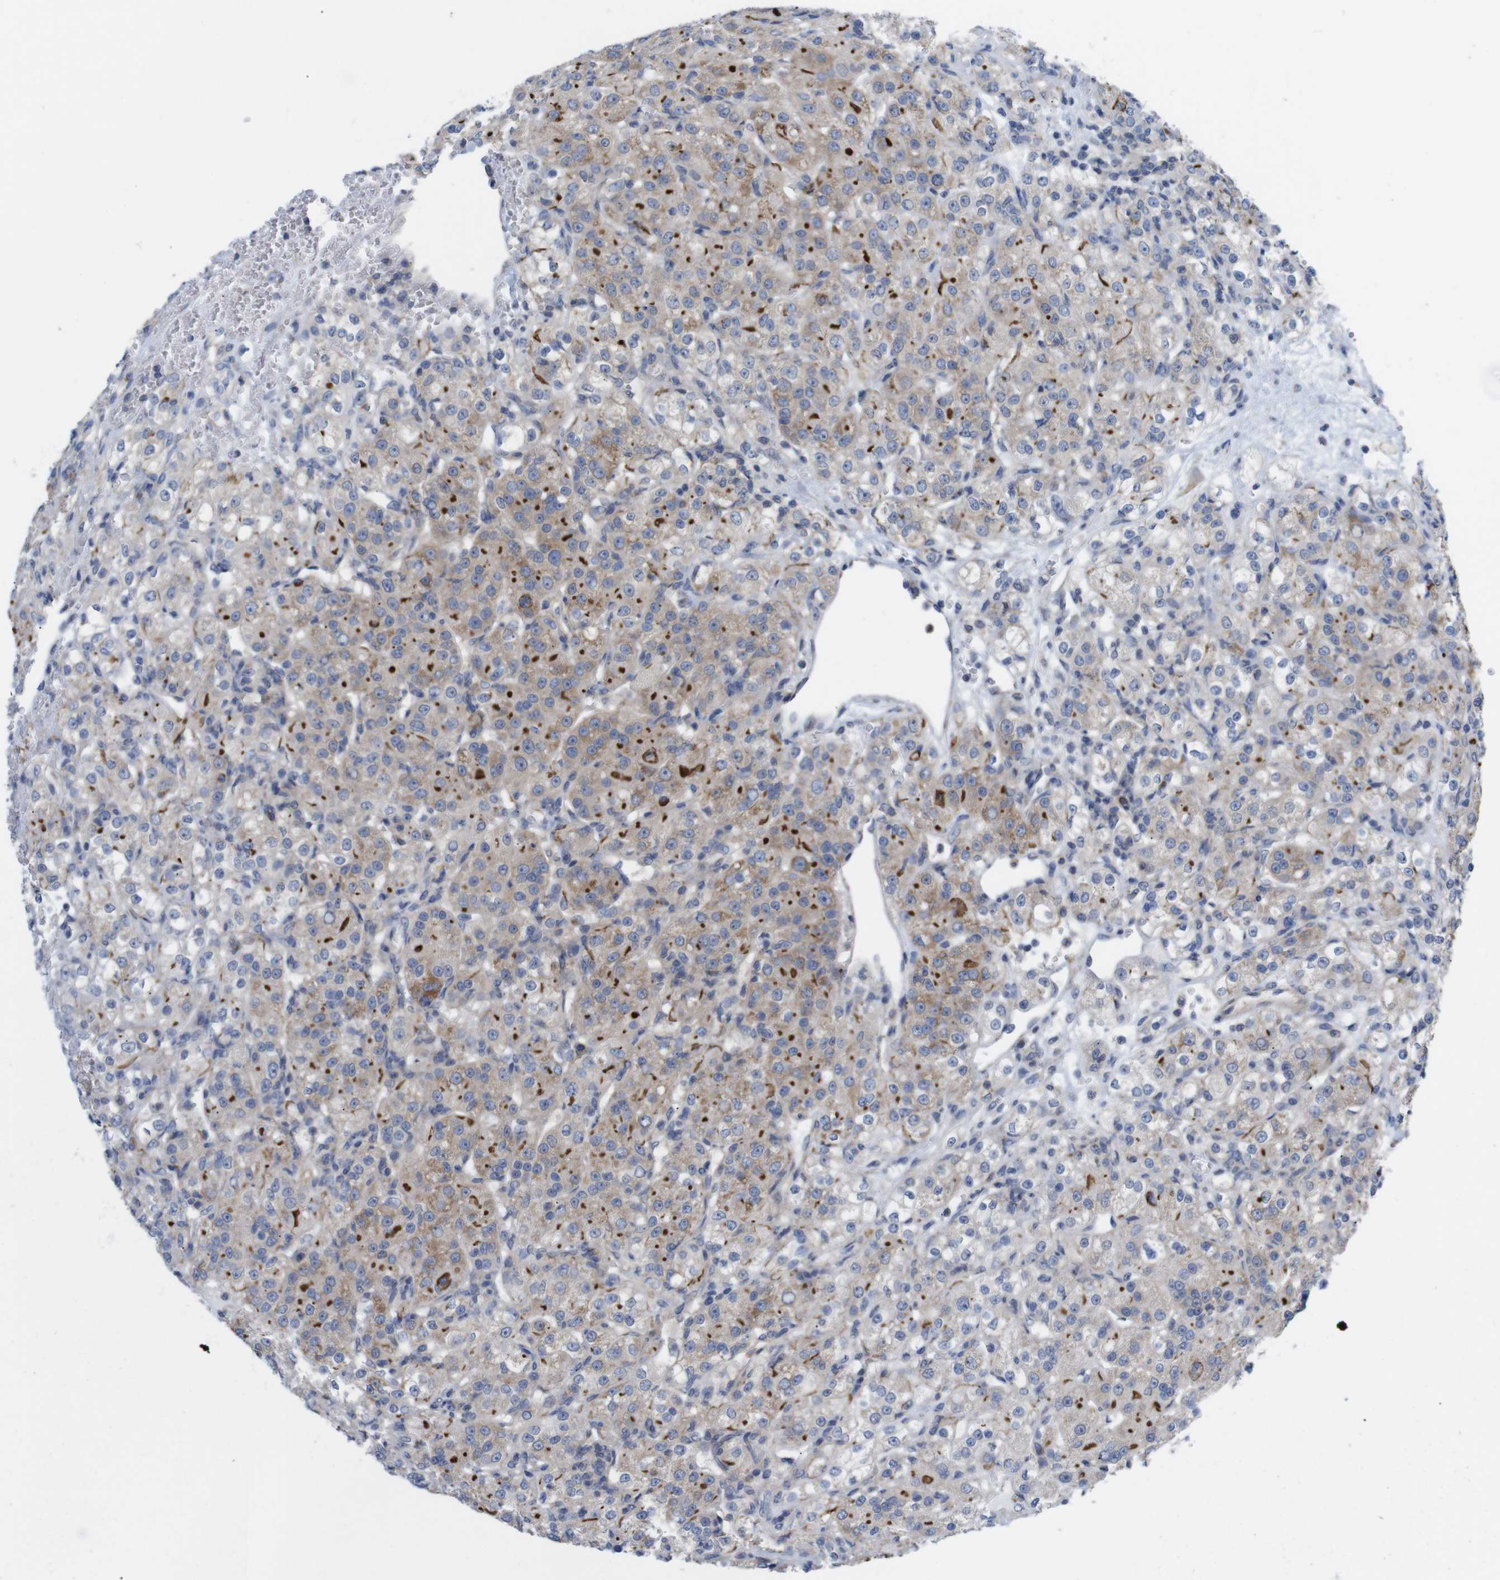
{"staining": {"intensity": "moderate", "quantity": ">75%", "location": "cytoplasmic/membranous"}, "tissue": "renal cancer", "cell_type": "Tumor cells", "image_type": "cancer", "snomed": [{"axis": "morphology", "description": "Normal tissue, NOS"}, {"axis": "morphology", "description": "Adenocarcinoma, NOS"}, {"axis": "topography", "description": "Kidney"}], "caption": "Immunohistochemical staining of adenocarcinoma (renal) exhibits medium levels of moderate cytoplasmic/membranous staining in approximately >75% of tumor cells.", "gene": "USH1C", "patient": {"sex": "male", "age": 61}}